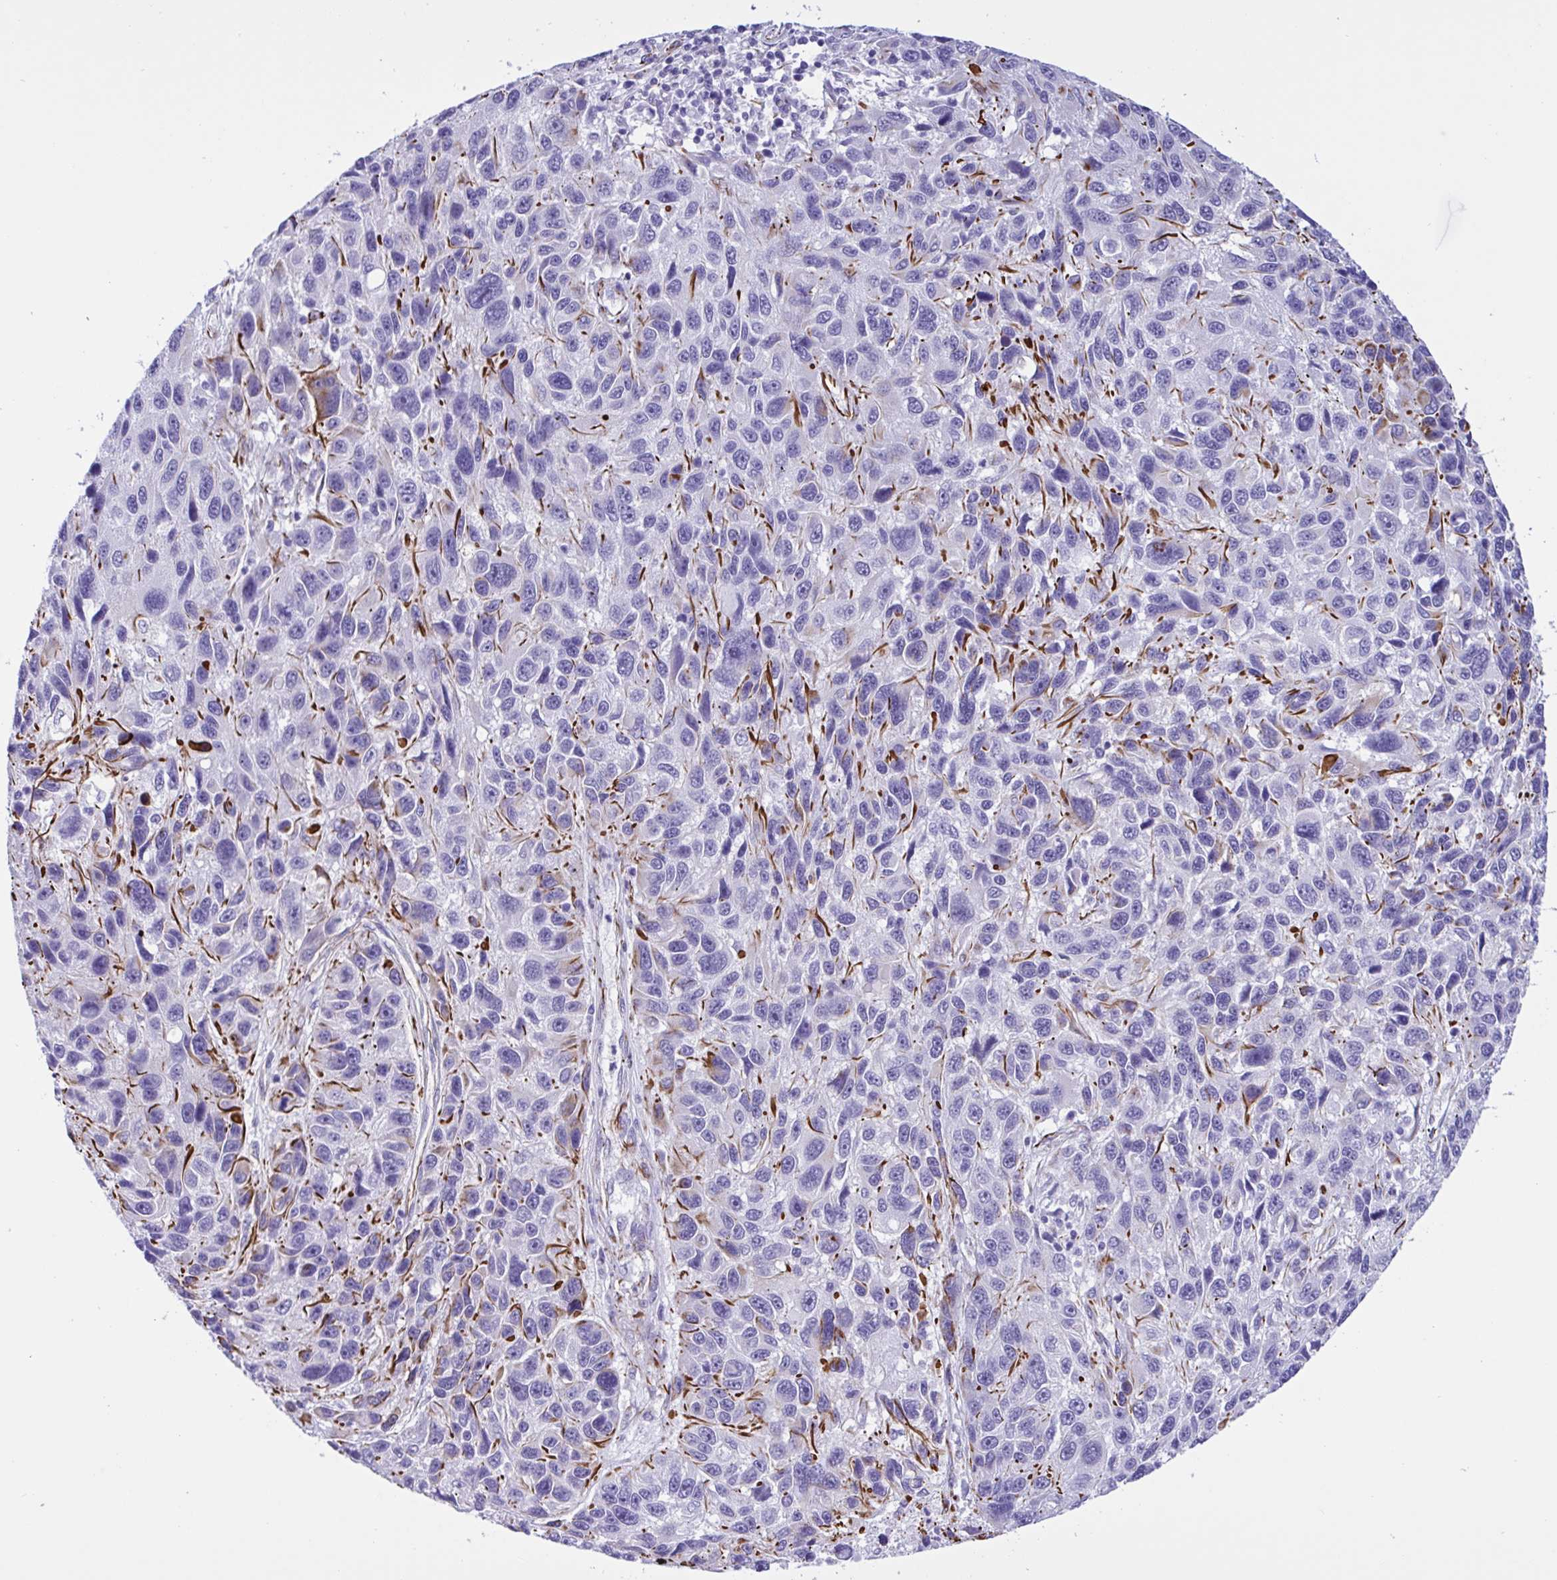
{"staining": {"intensity": "weak", "quantity": "<25%", "location": "cytoplasmic/membranous"}, "tissue": "melanoma", "cell_type": "Tumor cells", "image_type": "cancer", "snomed": [{"axis": "morphology", "description": "Malignant melanoma, NOS"}, {"axis": "topography", "description": "Skin"}], "caption": "A high-resolution histopathology image shows immunohistochemistry staining of malignant melanoma, which exhibits no significant staining in tumor cells.", "gene": "SMAD5", "patient": {"sex": "male", "age": 53}}